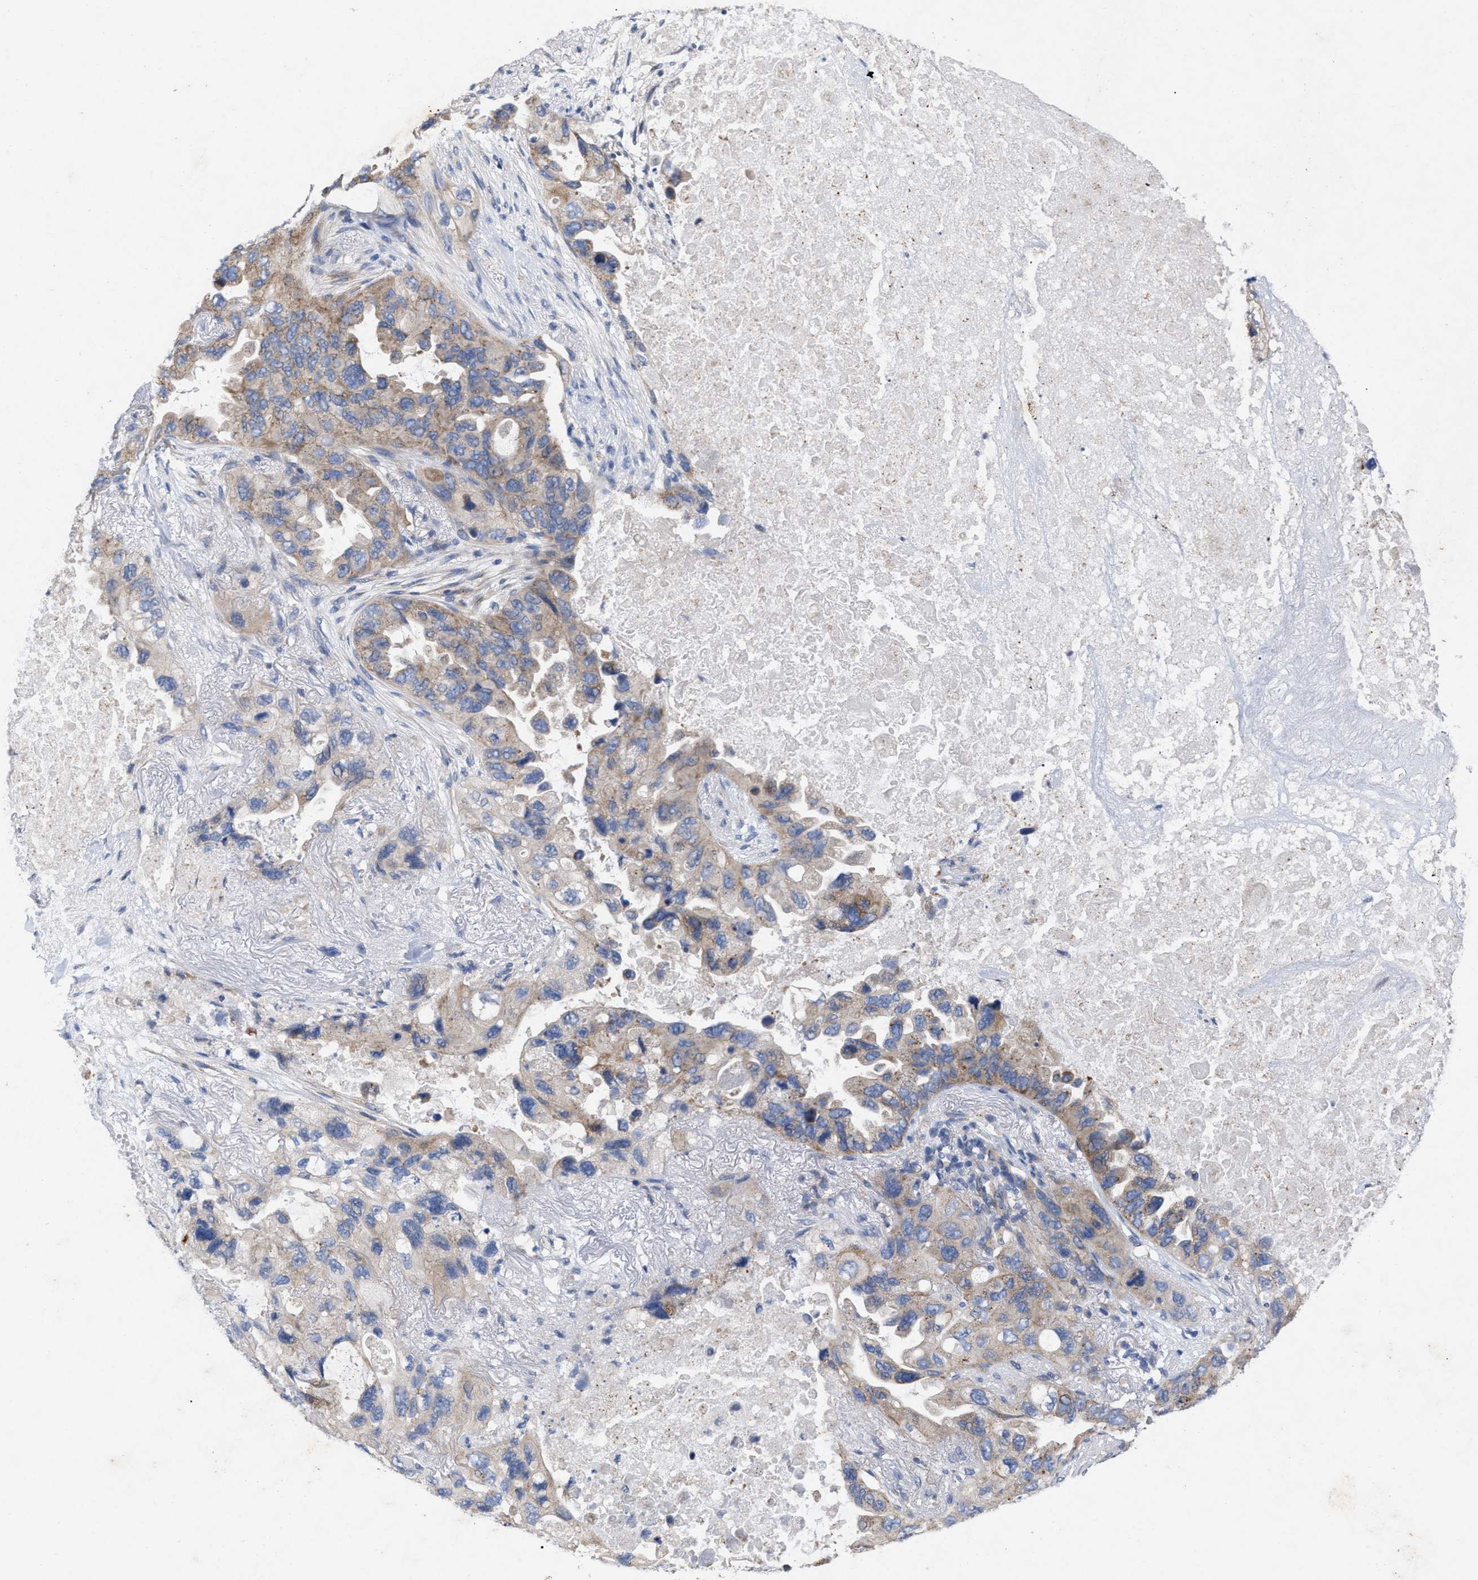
{"staining": {"intensity": "moderate", "quantity": ">75%", "location": "cytoplasmic/membranous"}, "tissue": "lung cancer", "cell_type": "Tumor cells", "image_type": "cancer", "snomed": [{"axis": "morphology", "description": "Squamous cell carcinoma, NOS"}, {"axis": "topography", "description": "Lung"}], "caption": "There is medium levels of moderate cytoplasmic/membranous positivity in tumor cells of lung cancer, as demonstrated by immunohistochemical staining (brown color).", "gene": "VIP", "patient": {"sex": "female", "age": 73}}